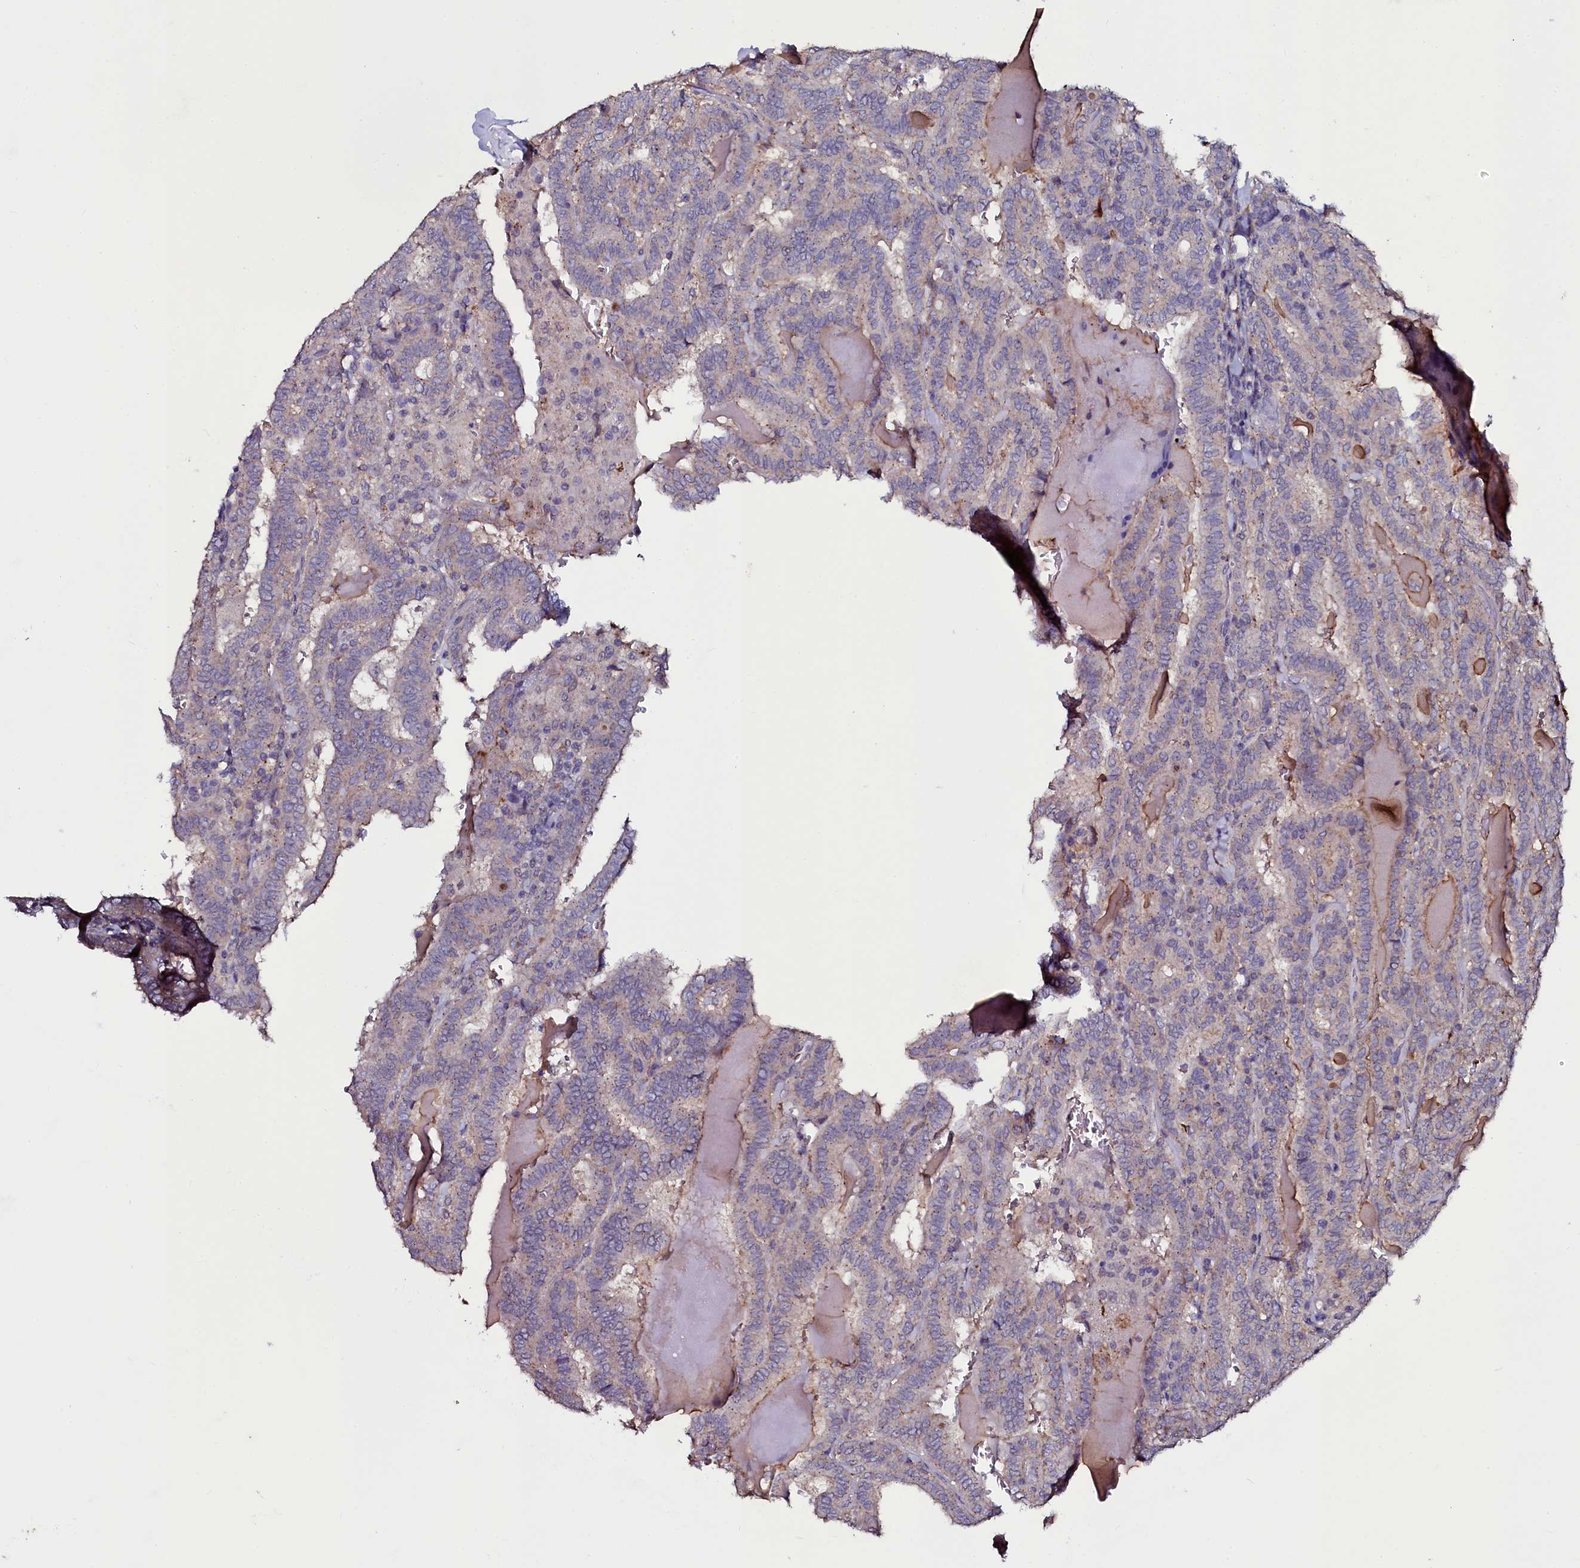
{"staining": {"intensity": "negative", "quantity": "none", "location": "none"}, "tissue": "thyroid cancer", "cell_type": "Tumor cells", "image_type": "cancer", "snomed": [{"axis": "morphology", "description": "Papillary adenocarcinoma, NOS"}, {"axis": "topography", "description": "Thyroid gland"}], "caption": "The immunohistochemistry (IHC) histopathology image has no significant staining in tumor cells of papillary adenocarcinoma (thyroid) tissue.", "gene": "USPL1", "patient": {"sex": "female", "age": 72}}